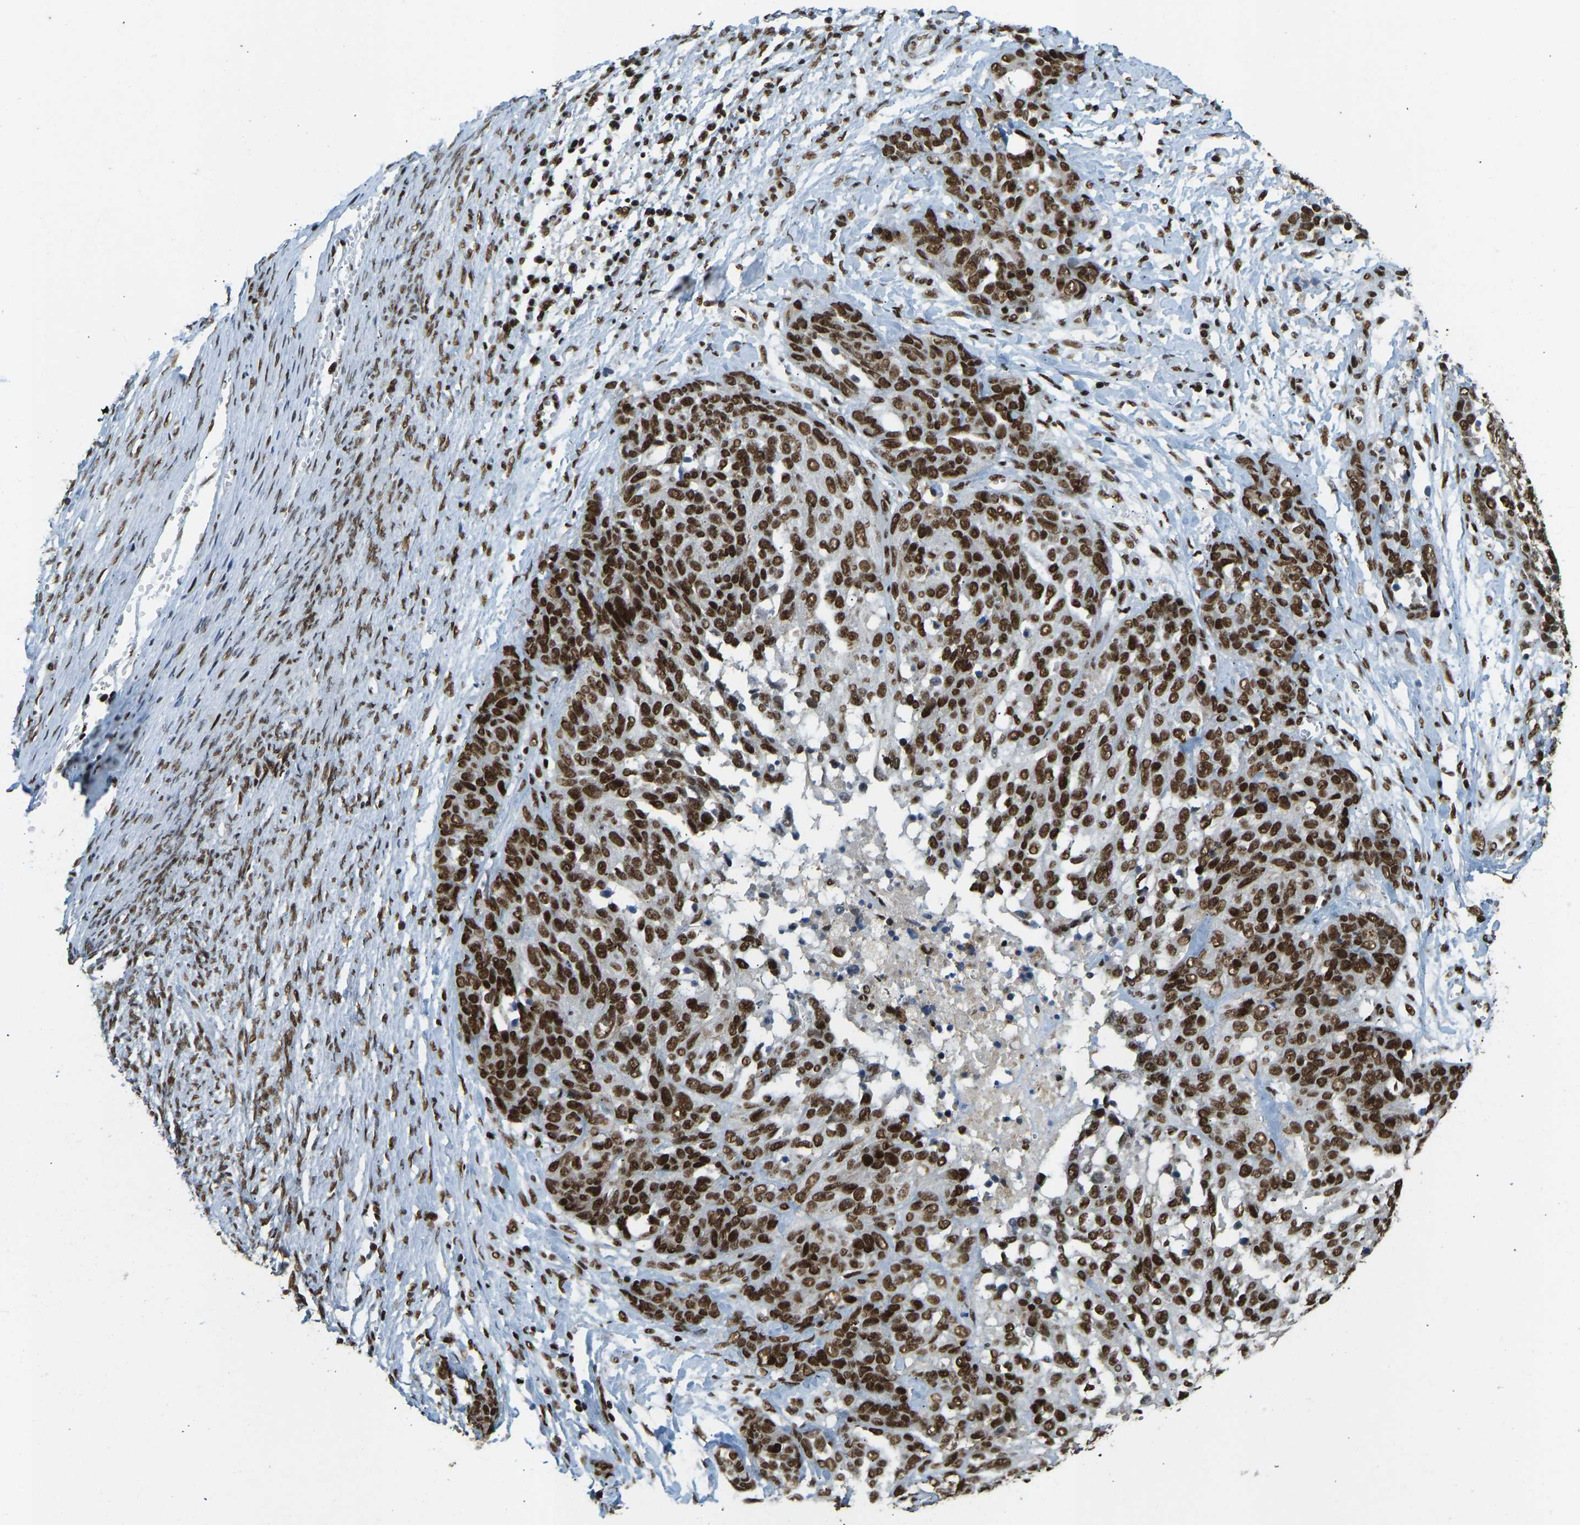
{"staining": {"intensity": "strong", "quantity": ">75%", "location": "nuclear"}, "tissue": "ovarian cancer", "cell_type": "Tumor cells", "image_type": "cancer", "snomed": [{"axis": "morphology", "description": "Cystadenocarcinoma, serous, NOS"}, {"axis": "topography", "description": "Ovary"}], "caption": "Immunohistochemistry of ovarian cancer (serous cystadenocarcinoma) shows high levels of strong nuclear positivity in about >75% of tumor cells. The protein of interest is stained brown, and the nuclei are stained in blue (DAB (3,3'-diaminobenzidine) IHC with brightfield microscopy, high magnification).", "gene": "FOXK1", "patient": {"sex": "female", "age": 44}}